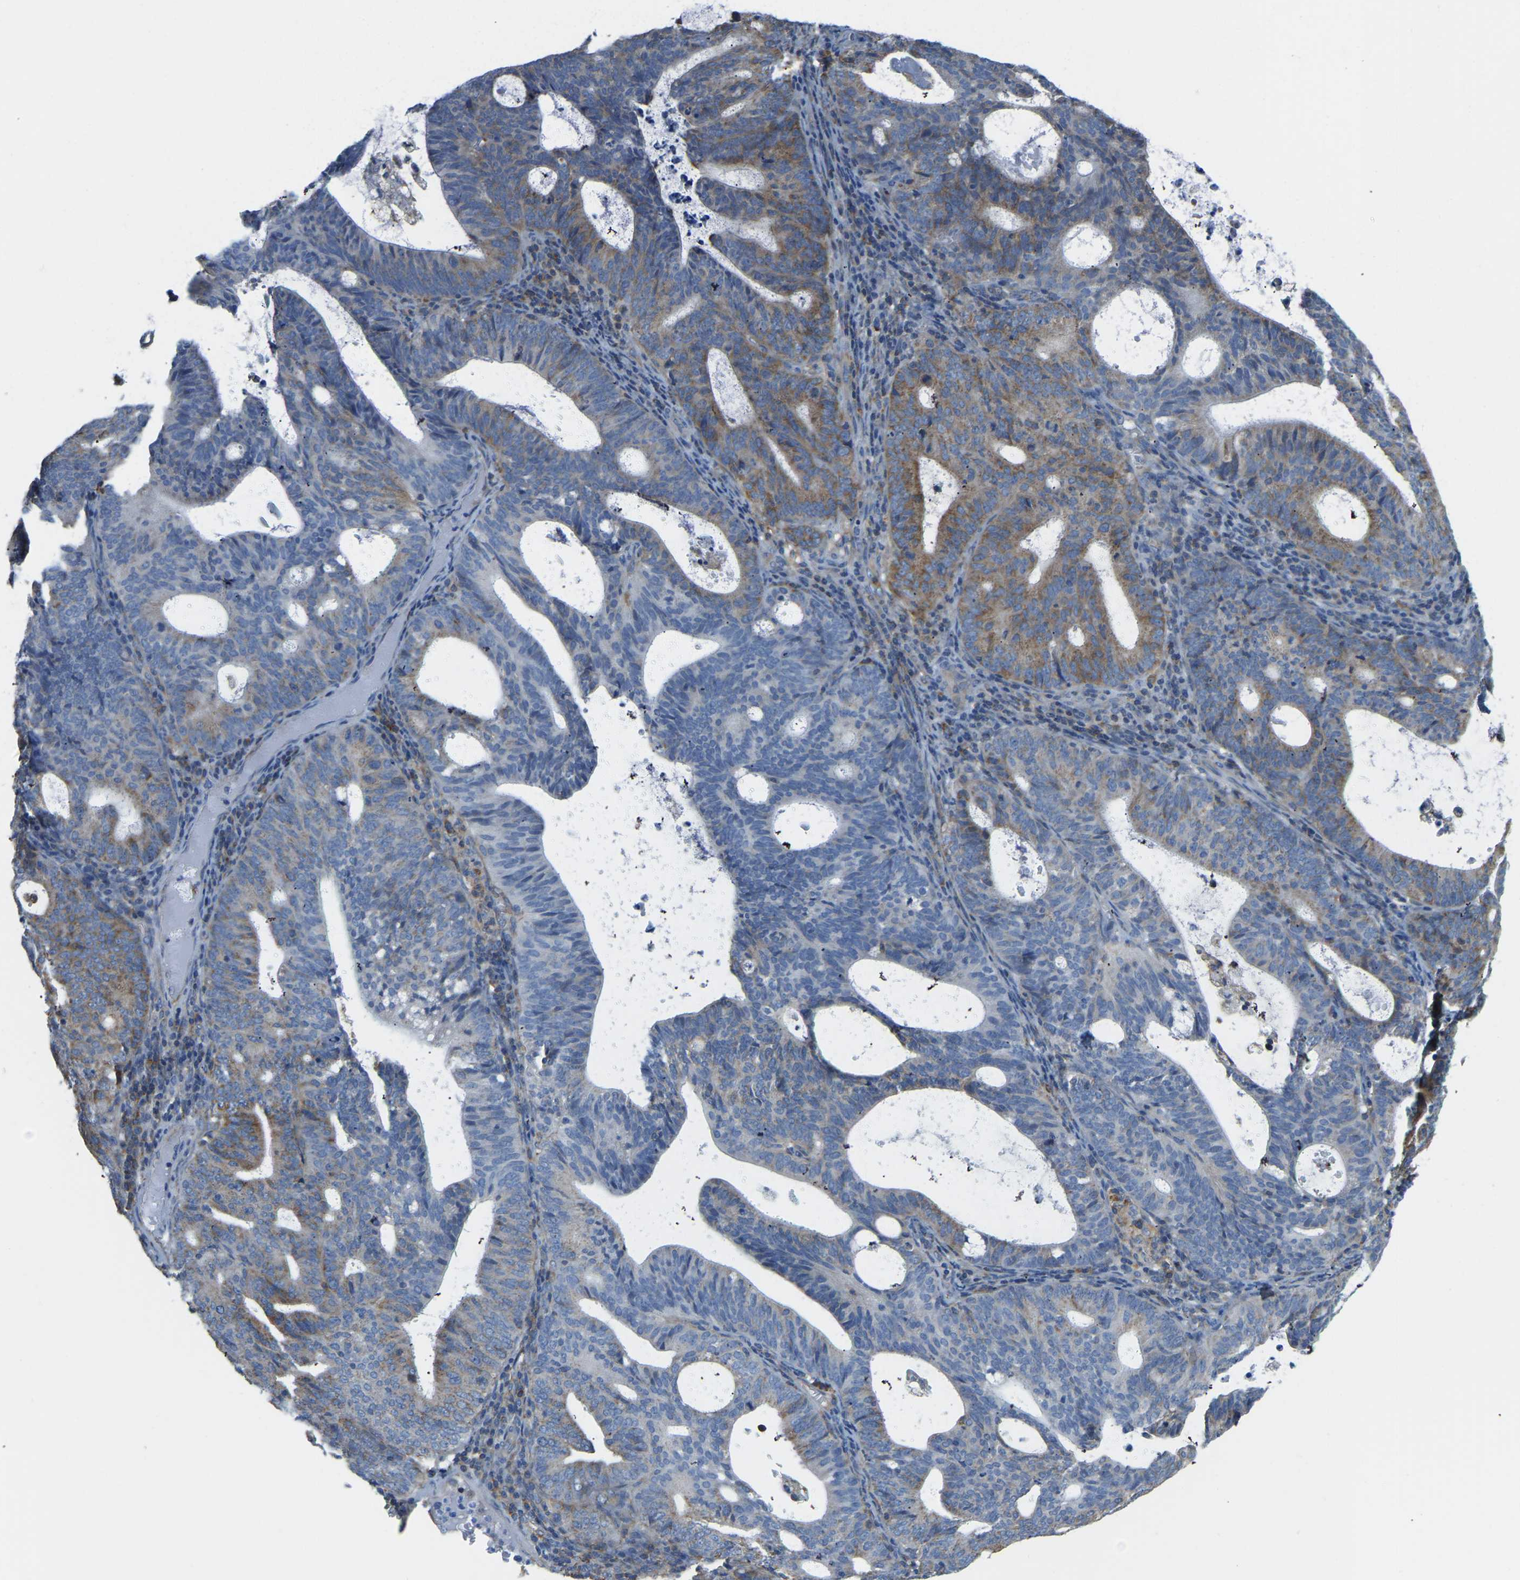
{"staining": {"intensity": "moderate", "quantity": "25%-75%", "location": "cytoplasmic/membranous"}, "tissue": "endometrial cancer", "cell_type": "Tumor cells", "image_type": "cancer", "snomed": [{"axis": "morphology", "description": "Adenocarcinoma, NOS"}, {"axis": "topography", "description": "Uterus"}], "caption": "Immunohistochemistry staining of endometrial cancer, which shows medium levels of moderate cytoplasmic/membranous staining in about 25%-75% of tumor cells indicating moderate cytoplasmic/membranous protein expression. The staining was performed using DAB (3,3'-diaminobenzidine) (brown) for protein detection and nuclei were counterstained in hematoxylin (blue).", "gene": "AHNAK", "patient": {"sex": "female", "age": 83}}